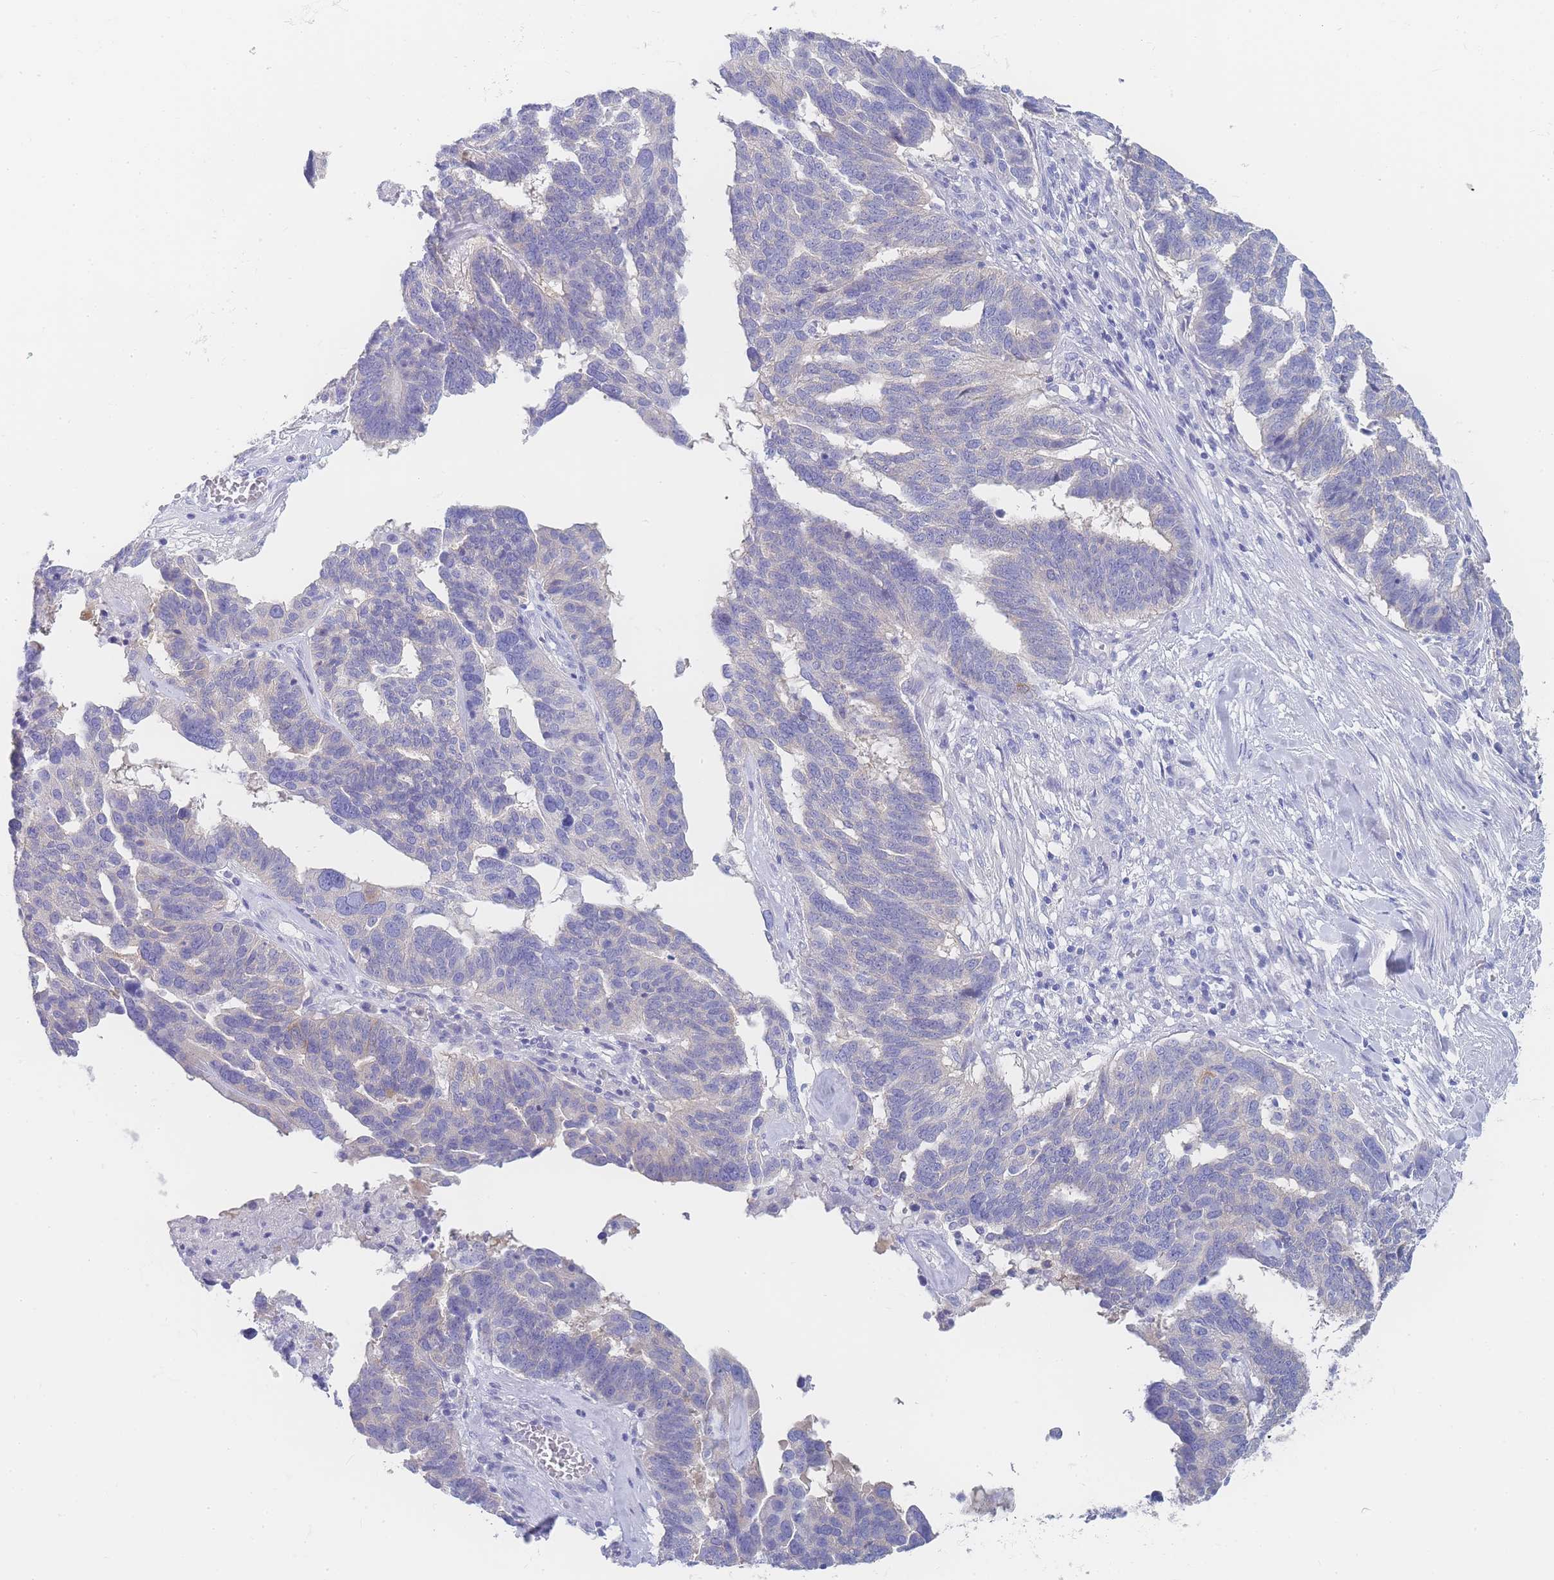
{"staining": {"intensity": "negative", "quantity": "none", "location": "none"}, "tissue": "ovarian cancer", "cell_type": "Tumor cells", "image_type": "cancer", "snomed": [{"axis": "morphology", "description": "Cystadenocarcinoma, serous, NOS"}, {"axis": "topography", "description": "Ovary"}], "caption": "High power microscopy histopathology image of an IHC photomicrograph of ovarian cancer, revealing no significant staining in tumor cells.", "gene": "LZTFL1", "patient": {"sex": "female", "age": 59}}